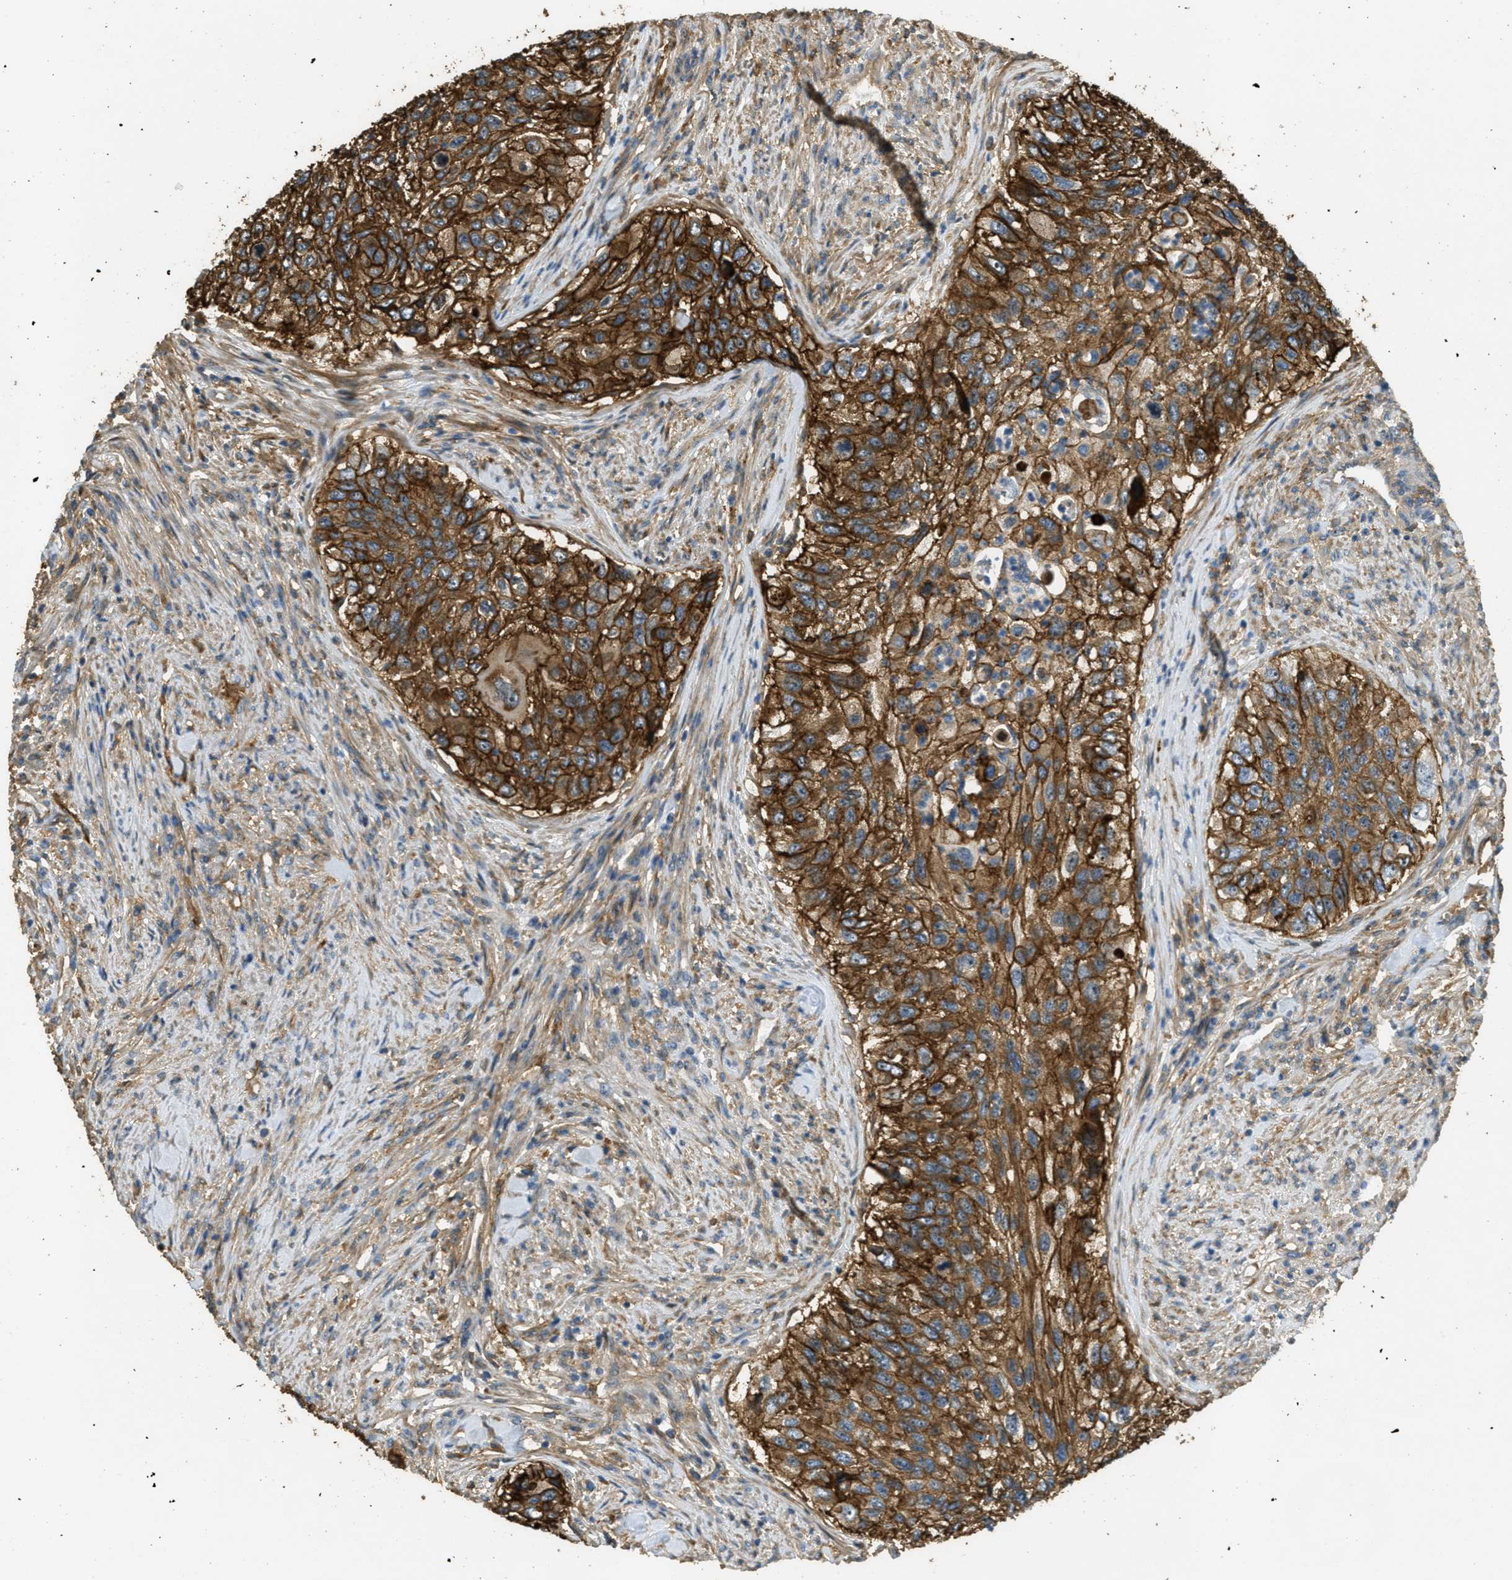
{"staining": {"intensity": "strong", "quantity": ">75%", "location": "cytoplasmic/membranous"}, "tissue": "urothelial cancer", "cell_type": "Tumor cells", "image_type": "cancer", "snomed": [{"axis": "morphology", "description": "Urothelial carcinoma, High grade"}, {"axis": "topography", "description": "Urinary bladder"}], "caption": "A high-resolution image shows IHC staining of urothelial cancer, which exhibits strong cytoplasmic/membranous positivity in about >75% of tumor cells. The staining was performed using DAB (3,3'-diaminobenzidine) to visualize the protein expression in brown, while the nuclei were stained in blue with hematoxylin (Magnification: 20x).", "gene": "OSMR", "patient": {"sex": "female", "age": 60}}